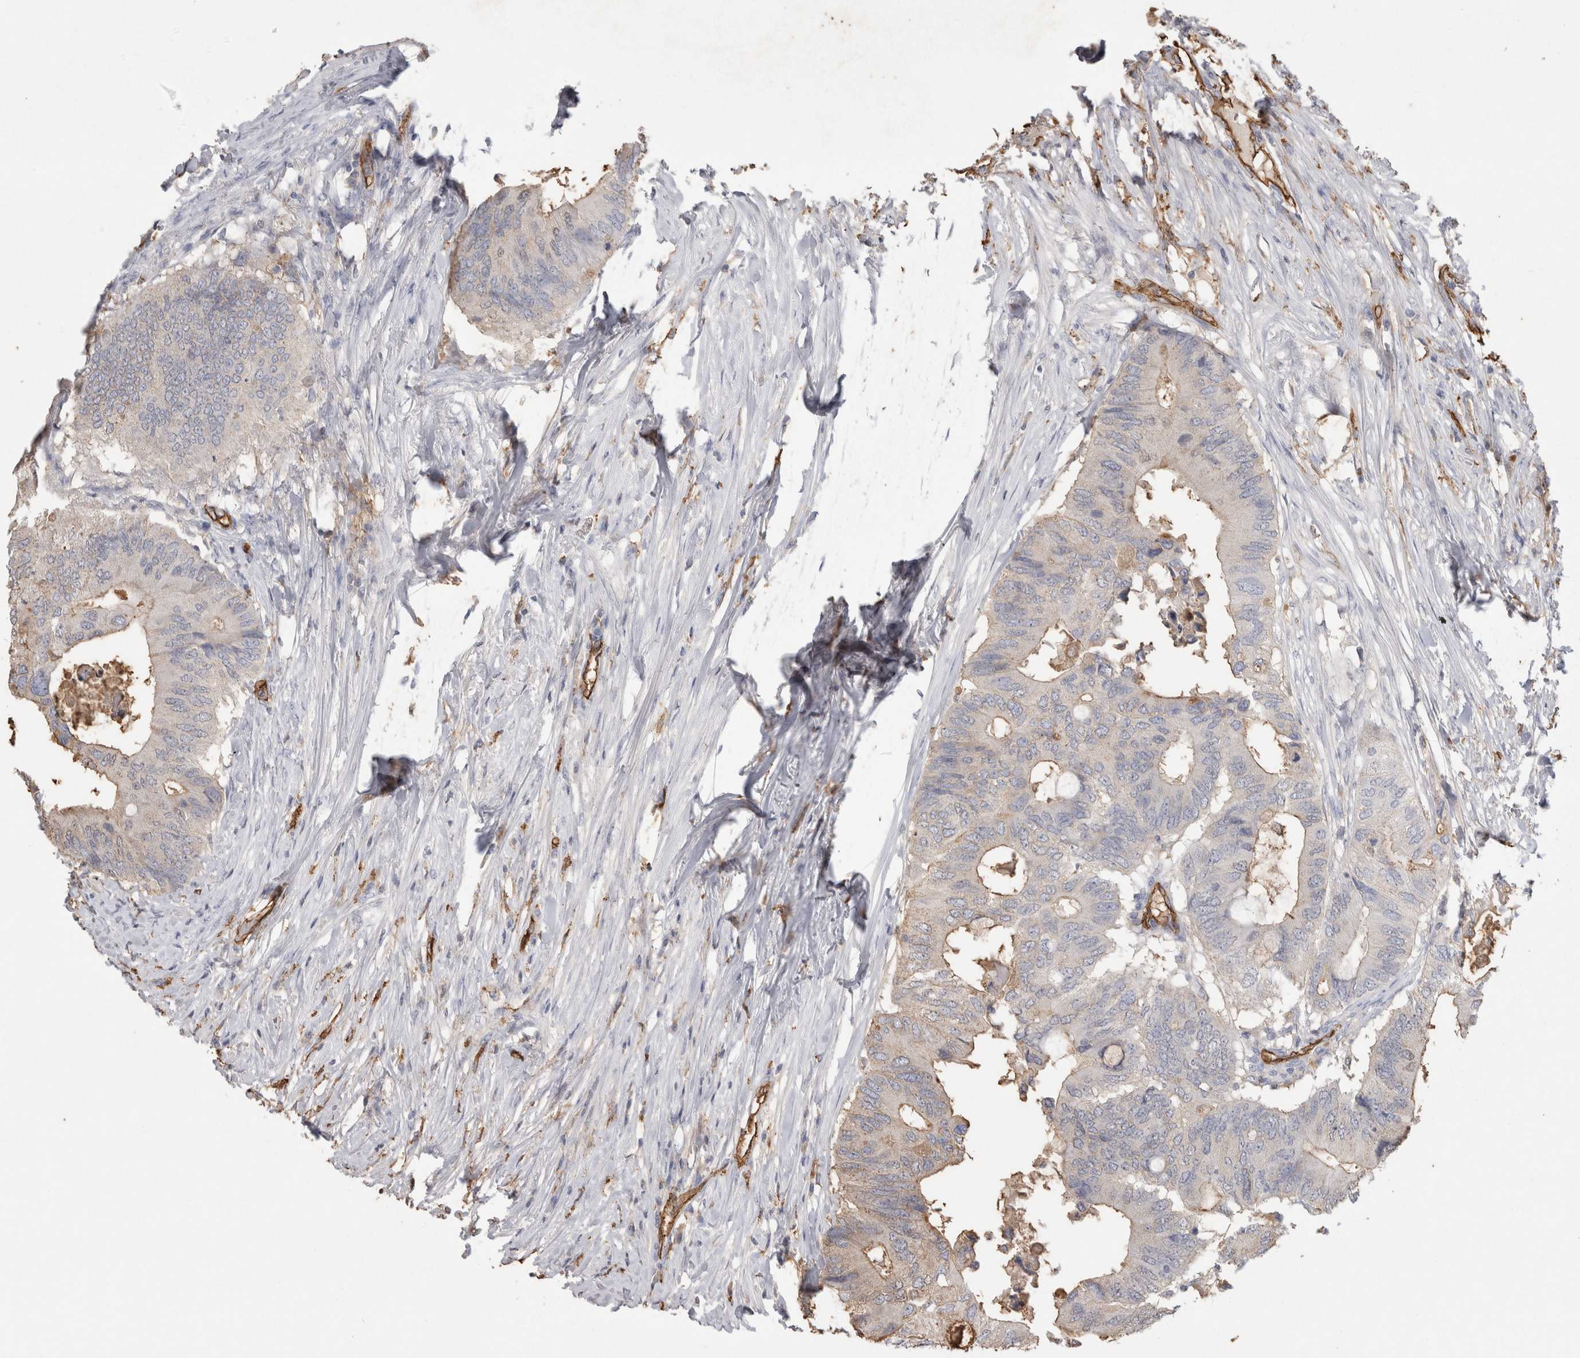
{"staining": {"intensity": "weak", "quantity": "<25%", "location": "cytoplasmic/membranous"}, "tissue": "colorectal cancer", "cell_type": "Tumor cells", "image_type": "cancer", "snomed": [{"axis": "morphology", "description": "Adenocarcinoma, NOS"}, {"axis": "topography", "description": "Colon"}], "caption": "Adenocarcinoma (colorectal) stained for a protein using immunohistochemistry shows no positivity tumor cells.", "gene": "IL17RC", "patient": {"sex": "male", "age": 71}}